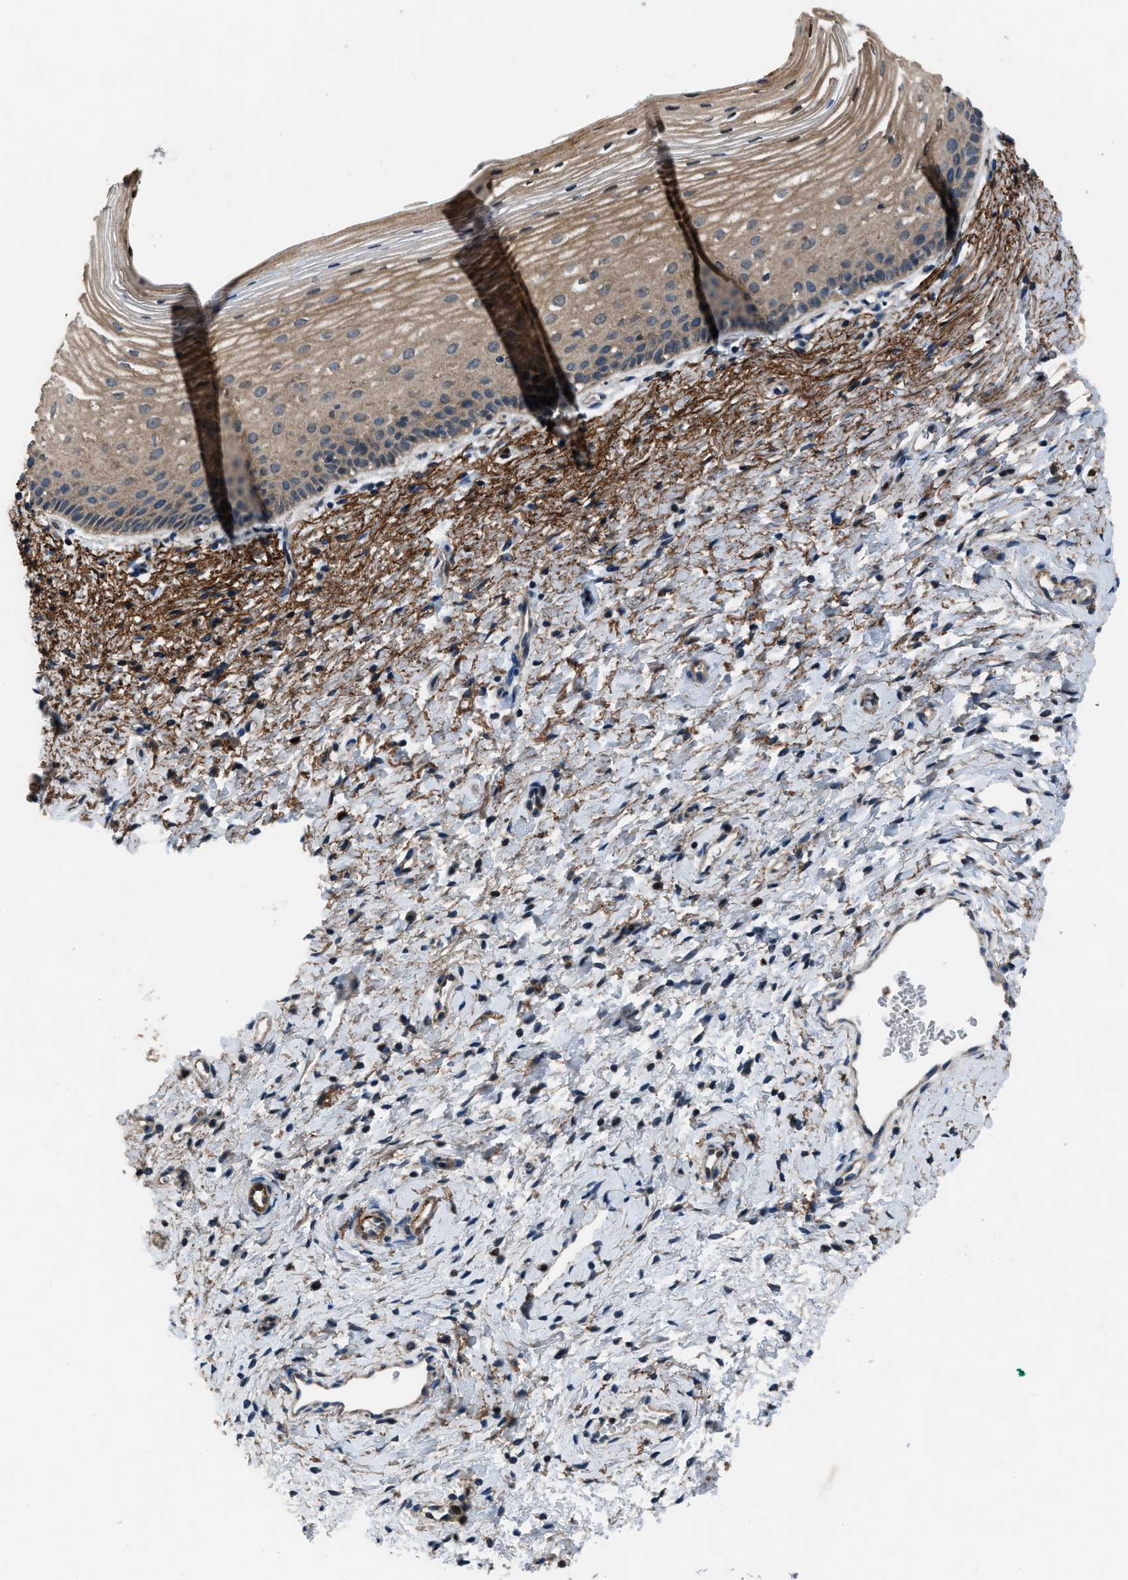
{"staining": {"intensity": "moderate", "quantity": ">75%", "location": "cytoplasmic/membranous"}, "tissue": "cervix", "cell_type": "Glandular cells", "image_type": "normal", "snomed": [{"axis": "morphology", "description": "Normal tissue, NOS"}, {"axis": "topography", "description": "Cervix"}], "caption": "IHC histopathology image of benign human cervix stained for a protein (brown), which displays medium levels of moderate cytoplasmic/membranous staining in approximately >75% of glandular cells.", "gene": "USP25", "patient": {"sex": "female", "age": 72}}